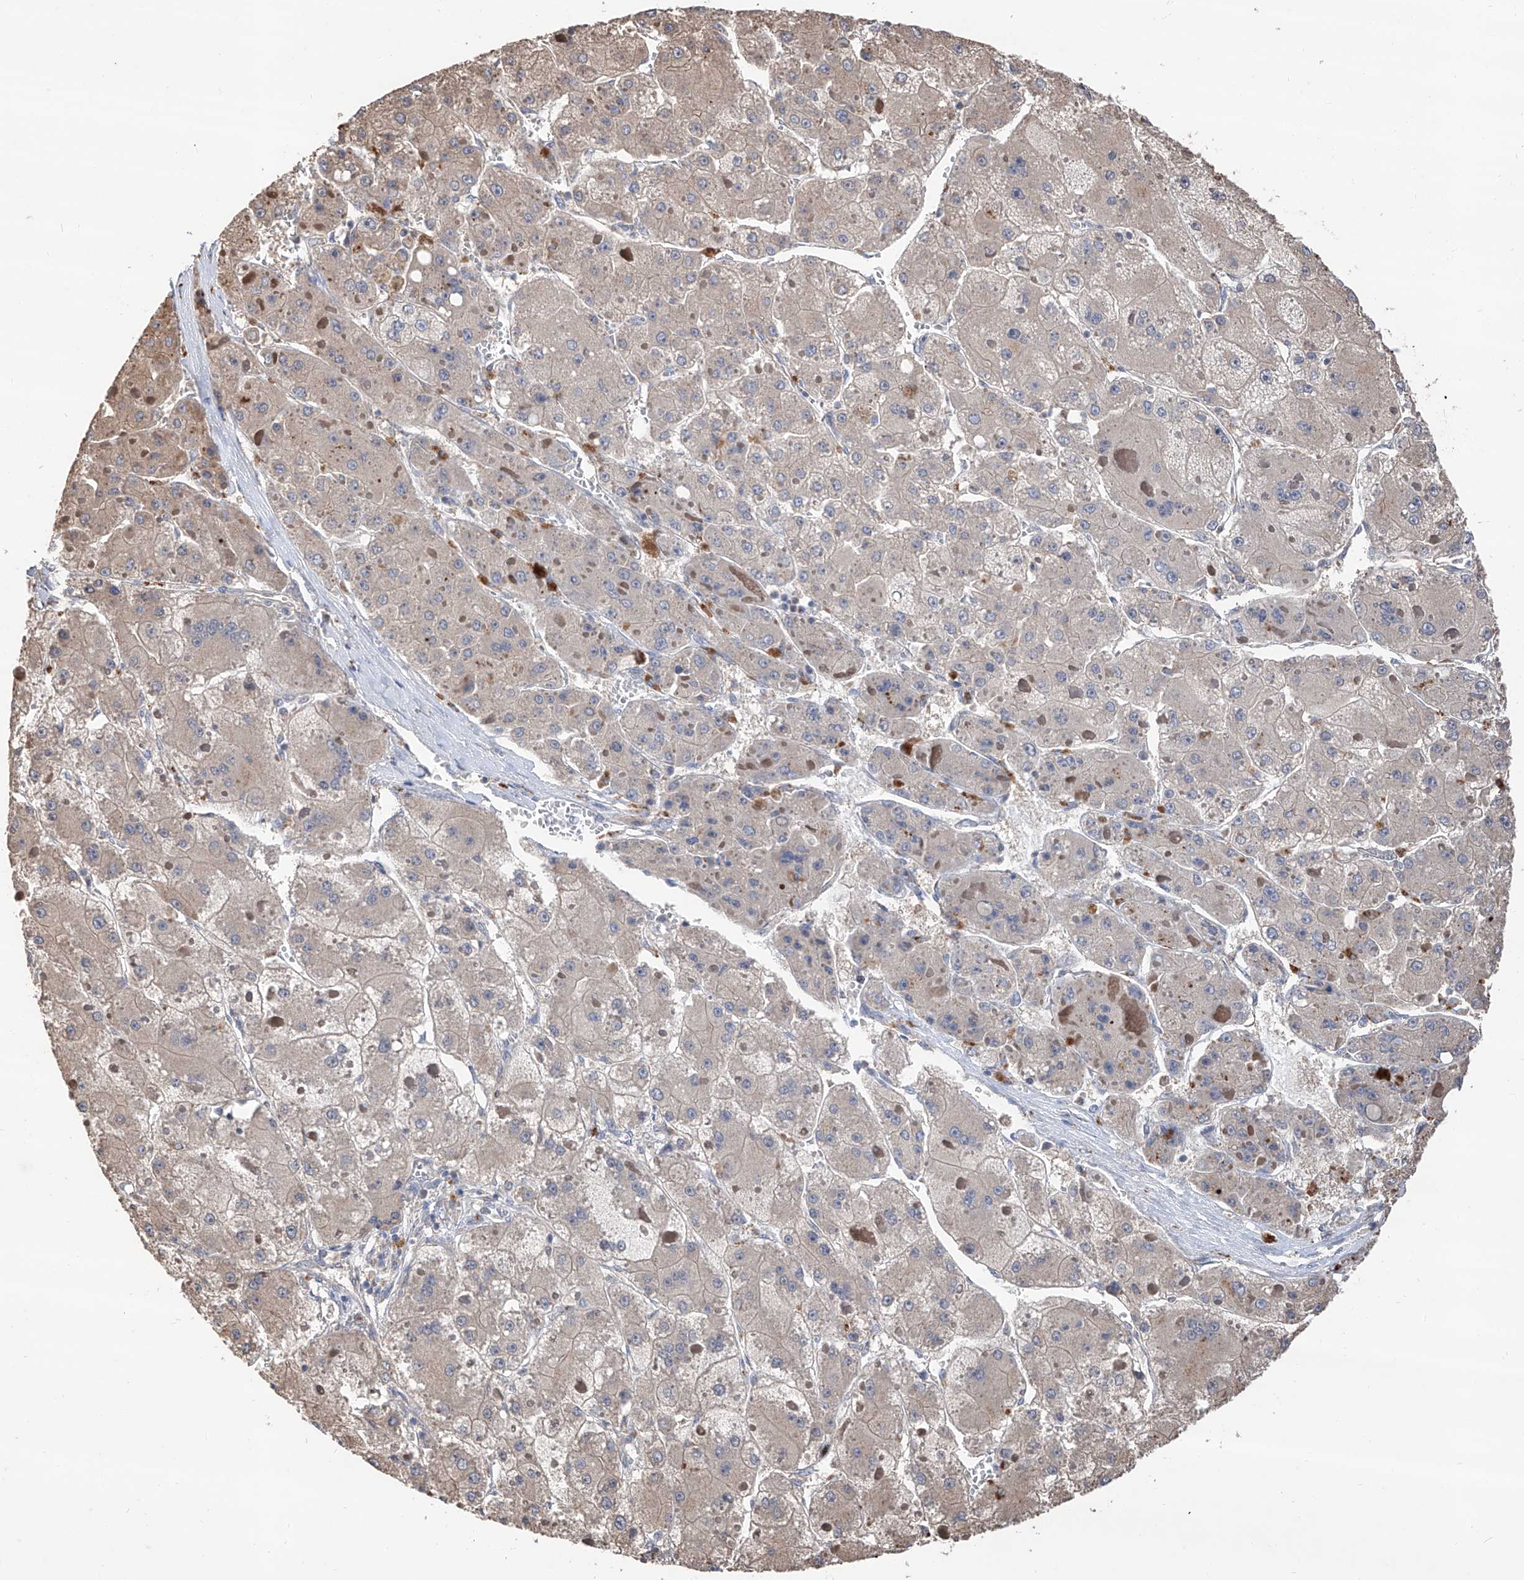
{"staining": {"intensity": "weak", "quantity": "<25%", "location": "cytoplasmic/membranous"}, "tissue": "liver cancer", "cell_type": "Tumor cells", "image_type": "cancer", "snomed": [{"axis": "morphology", "description": "Carcinoma, Hepatocellular, NOS"}, {"axis": "topography", "description": "Liver"}], "caption": "Immunohistochemical staining of liver hepatocellular carcinoma exhibits no significant positivity in tumor cells.", "gene": "EDN1", "patient": {"sex": "female", "age": 73}}